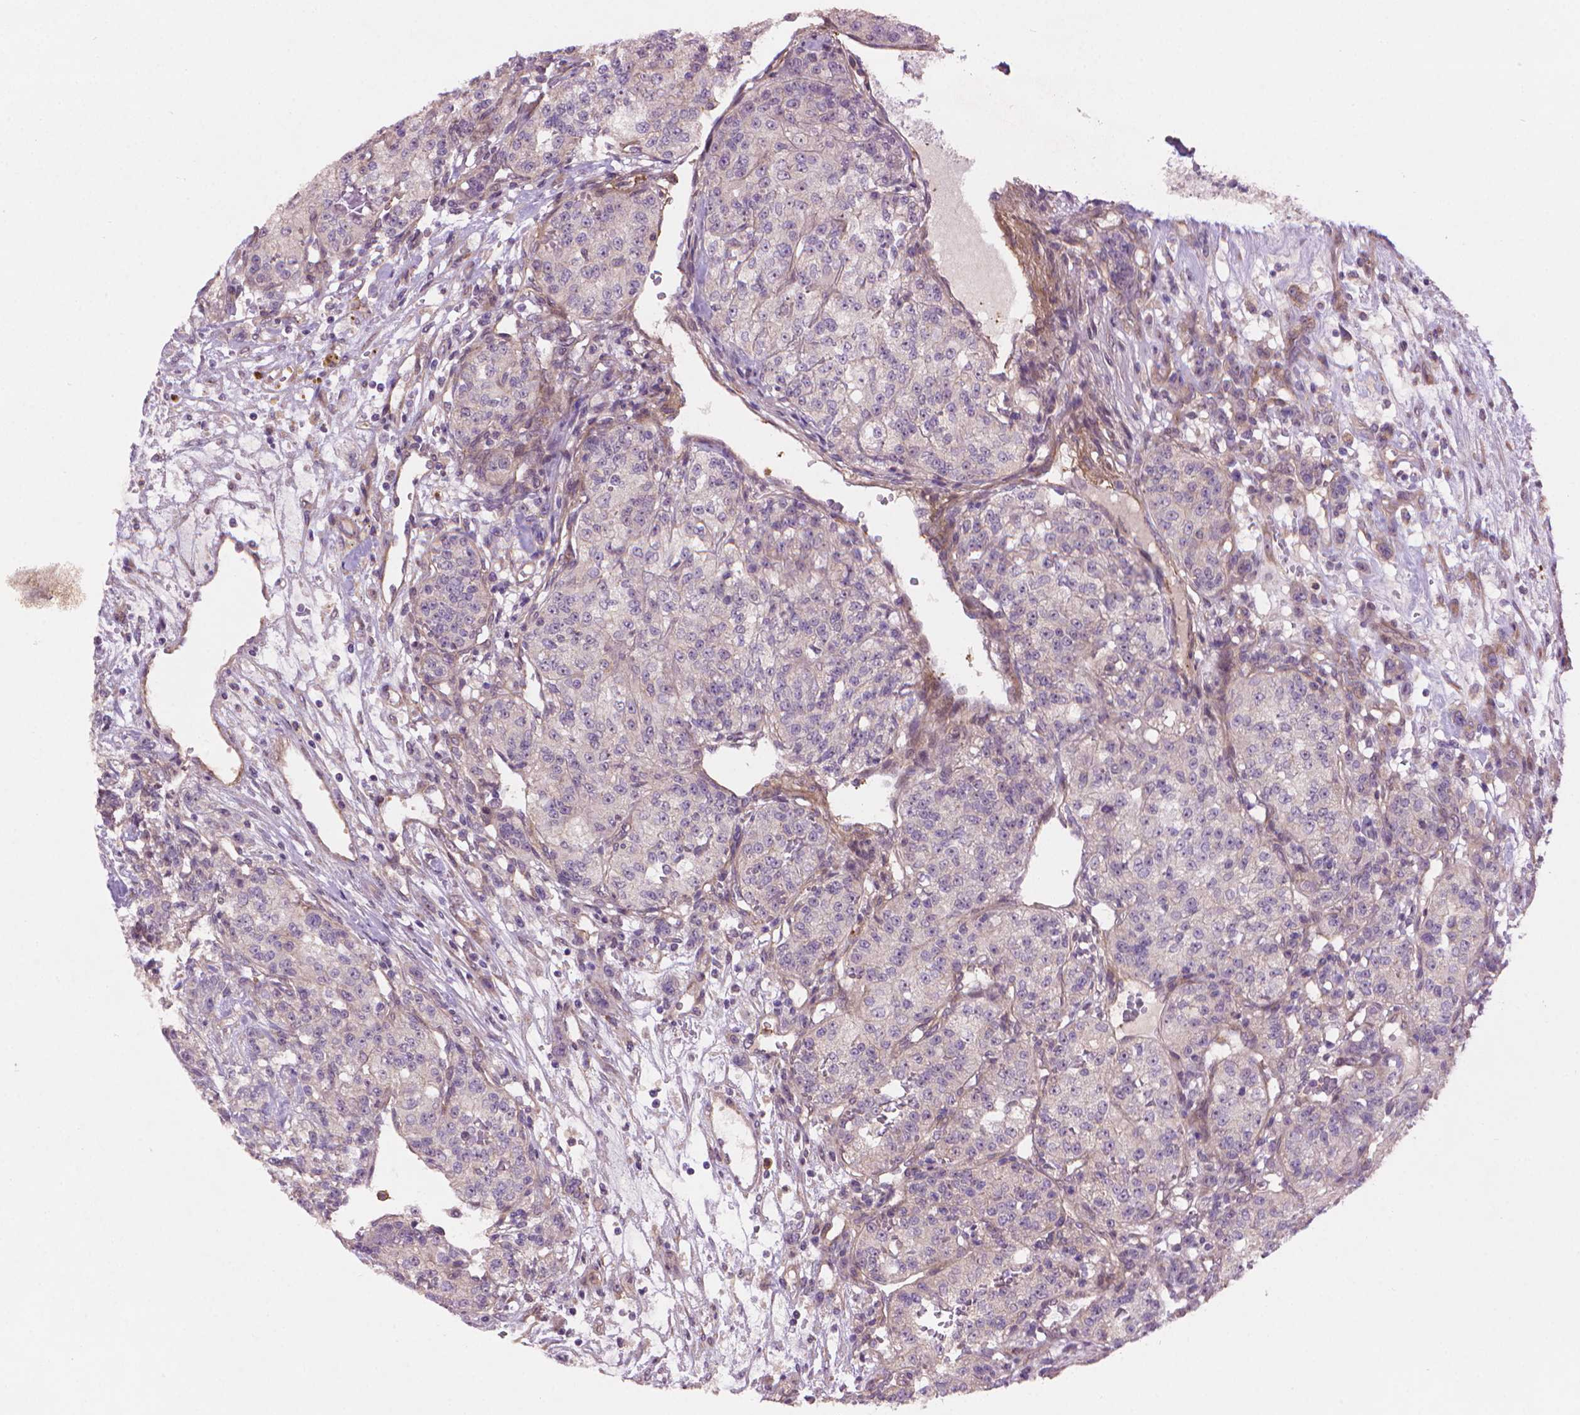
{"staining": {"intensity": "negative", "quantity": "none", "location": "none"}, "tissue": "renal cancer", "cell_type": "Tumor cells", "image_type": "cancer", "snomed": [{"axis": "morphology", "description": "Adenocarcinoma, NOS"}, {"axis": "topography", "description": "Kidney"}], "caption": "This is an IHC photomicrograph of human renal cancer. There is no staining in tumor cells.", "gene": "AMMECR1", "patient": {"sex": "female", "age": 63}}